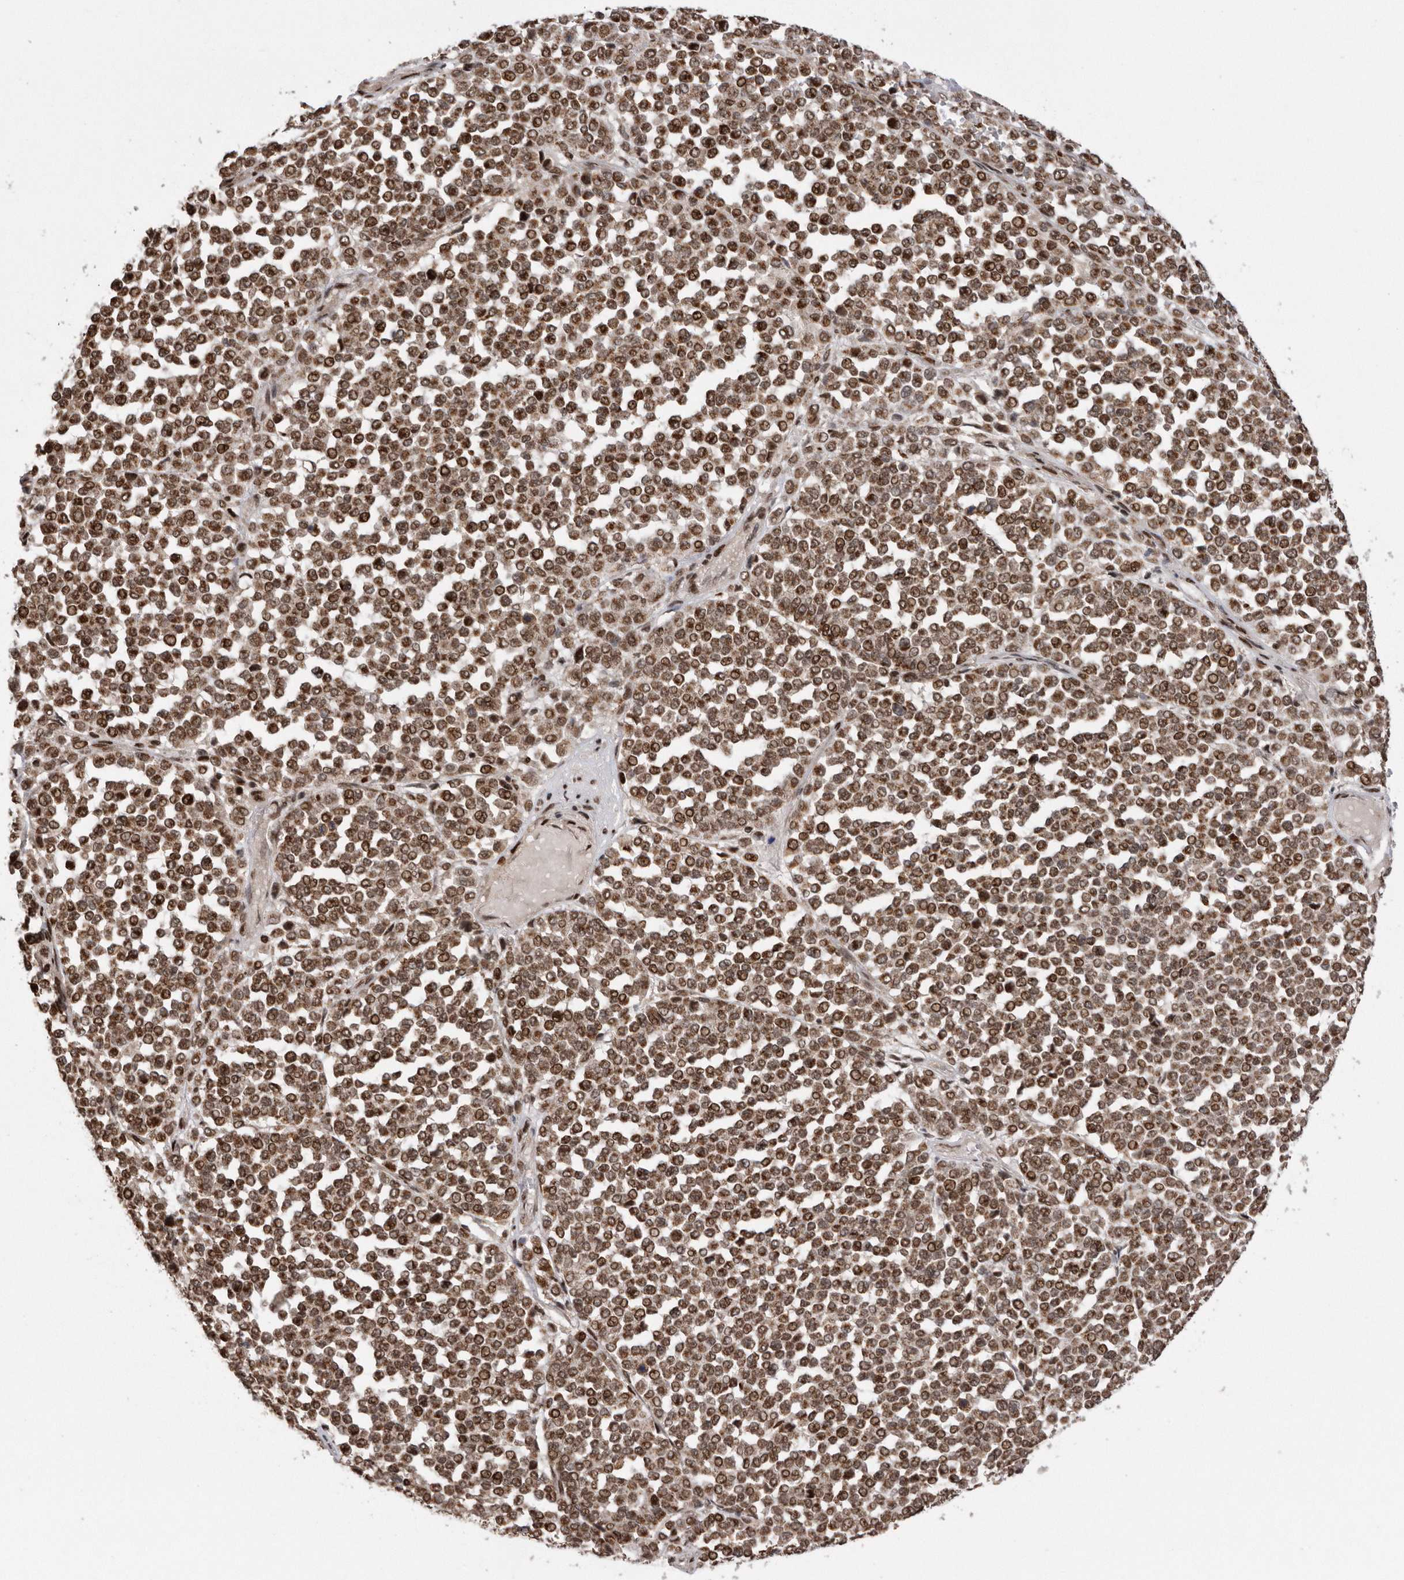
{"staining": {"intensity": "moderate", "quantity": ">75%", "location": "nuclear"}, "tissue": "melanoma", "cell_type": "Tumor cells", "image_type": "cancer", "snomed": [{"axis": "morphology", "description": "Malignant melanoma, Metastatic site"}, {"axis": "topography", "description": "Pancreas"}], "caption": "IHC of malignant melanoma (metastatic site) demonstrates medium levels of moderate nuclear staining in about >75% of tumor cells.", "gene": "TDRD3", "patient": {"sex": "female", "age": 30}}